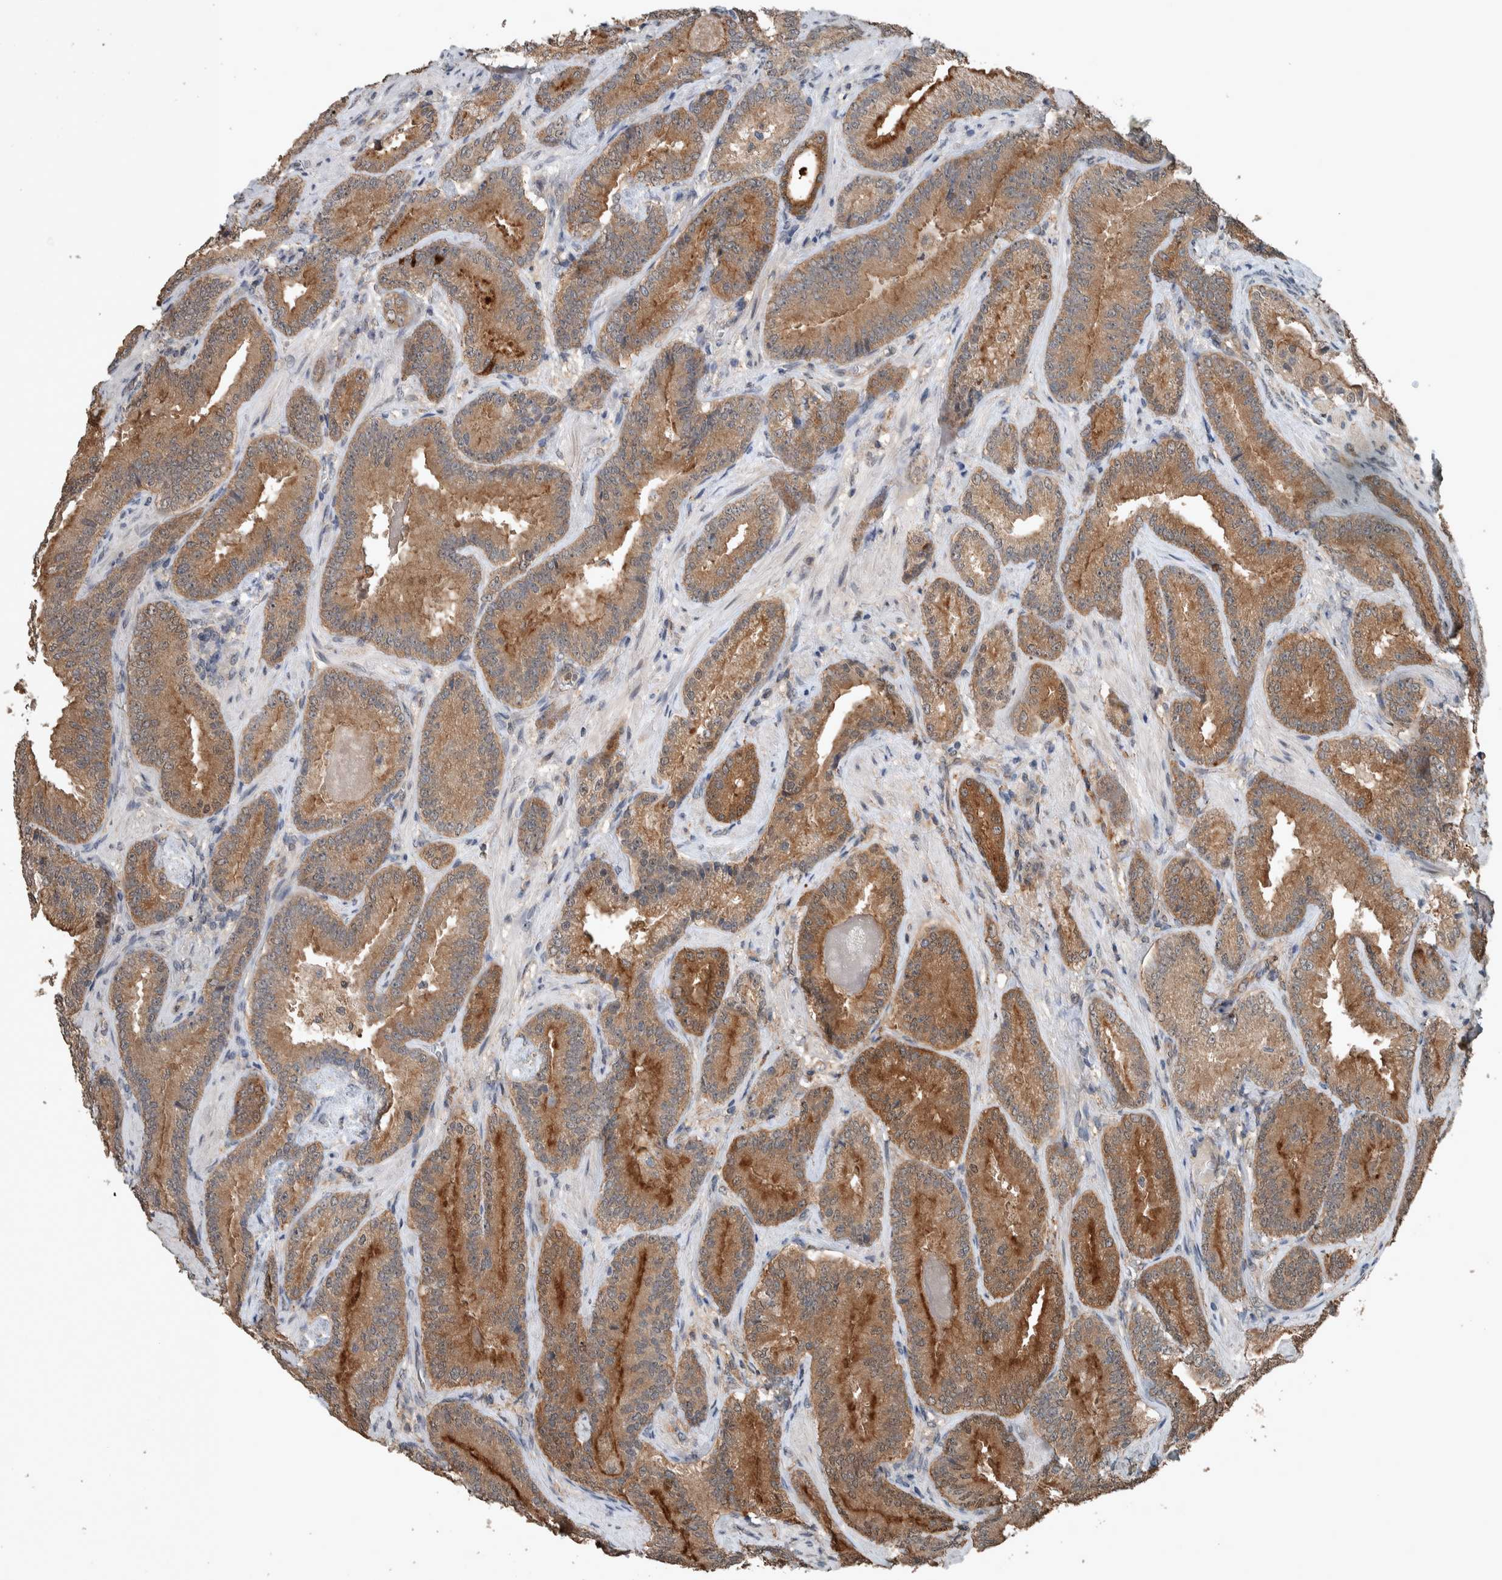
{"staining": {"intensity": "moderate", "quantity": ">75%", "location": "cytoplasmic/membranous"}, "tissue": "prostate cancer", "cell_type": "Tumor cells", "image_type": "cancer", "snomed": [{"axis": "morphology", "description": "Adenocarcinoma, Low grade"}, {"axis": "topography", "description": "Prostate"}], "caption": "The immunohistochemical stain shows moderate cytoplasmic/membranous staining in tumor cells of prostate cancer tissue.", "gene": "MYO1E", "patient": {"sex": "male", "age": 51}}